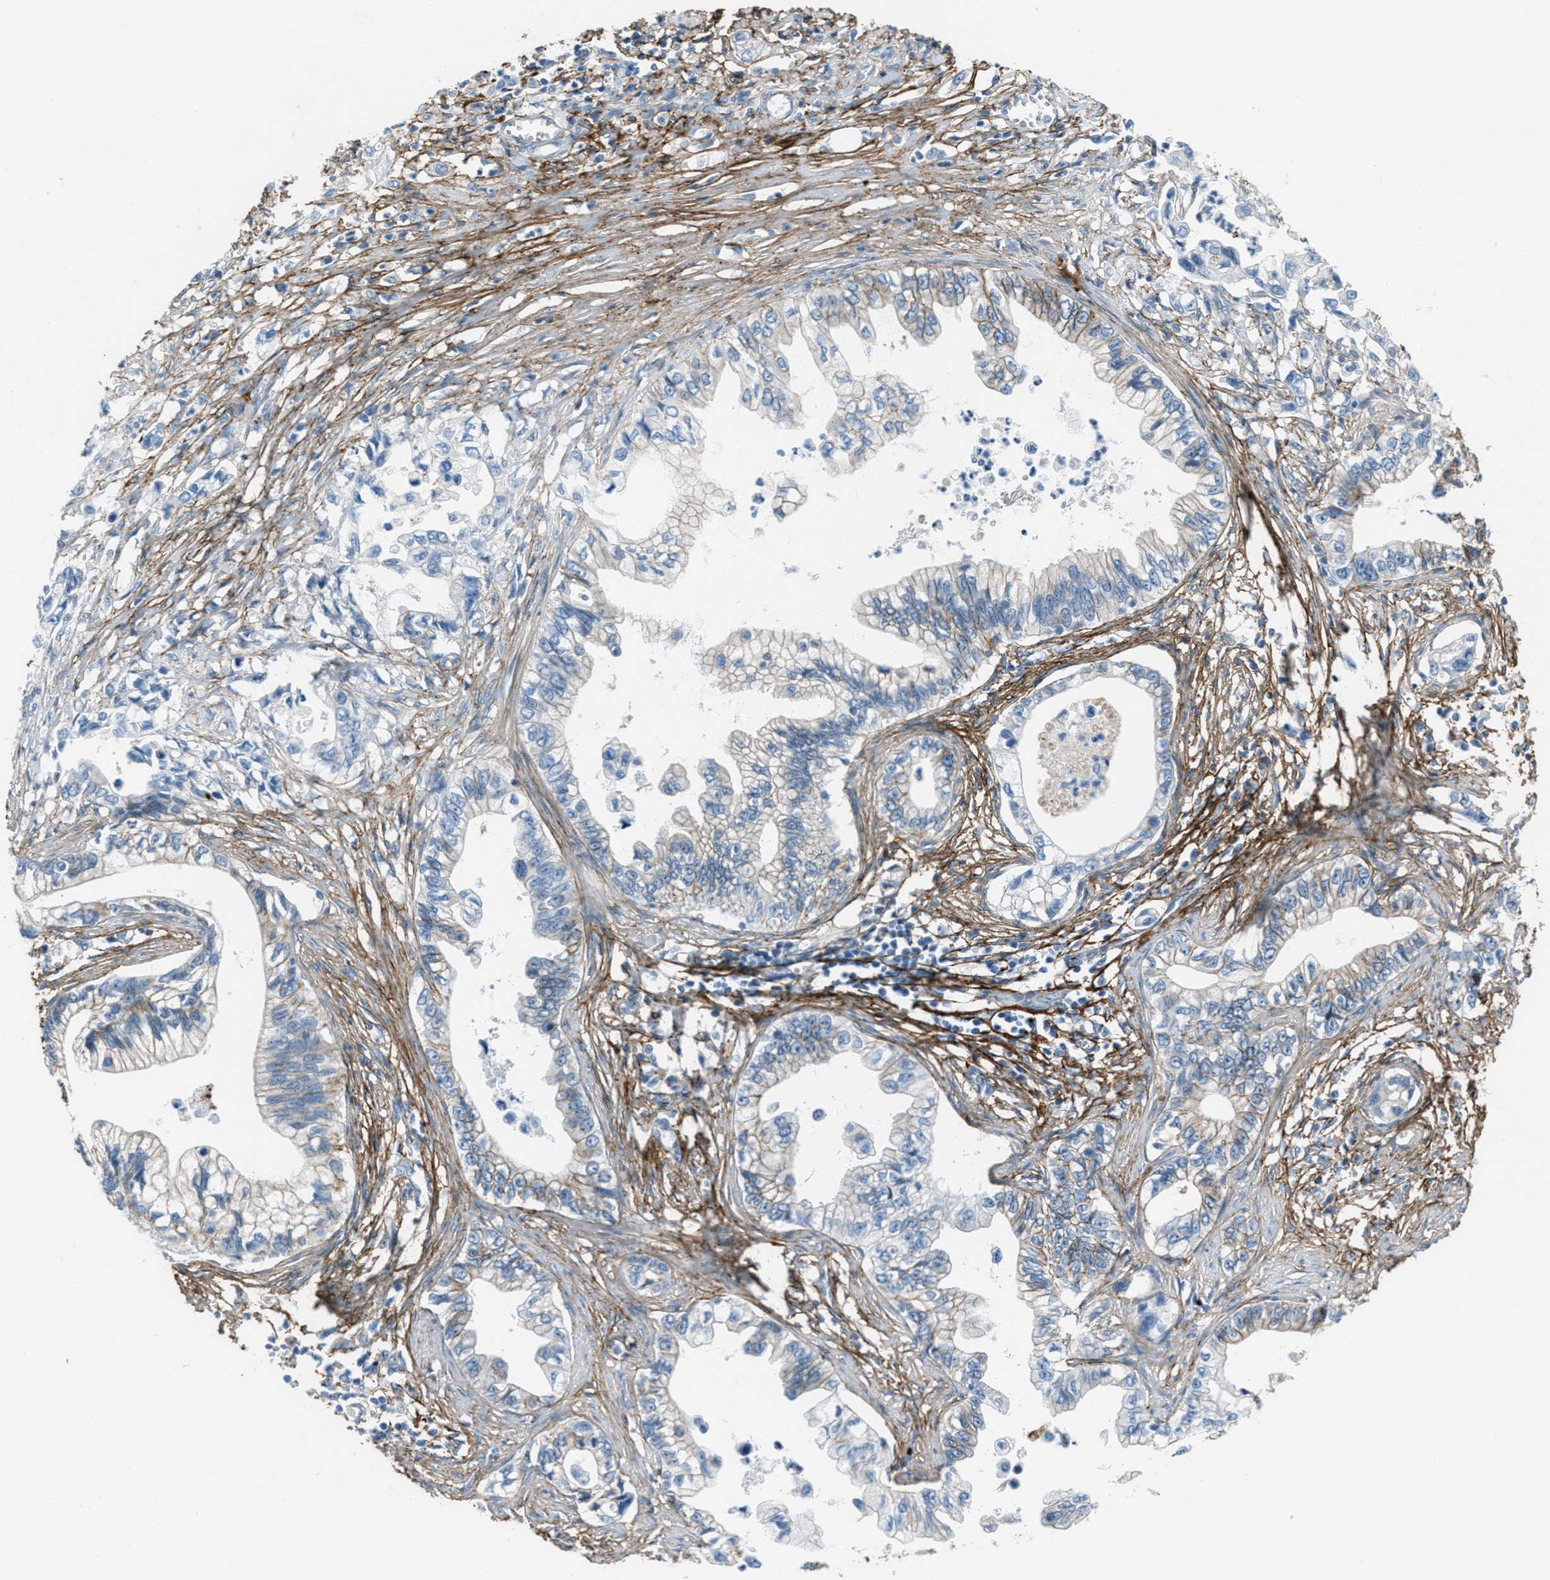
{"staining": {"intensity": "weak", "quantity": "<25%", "location": "cytoplasmic/membranous"}, "tissue": "pancreatic cancer", "cell_type": "Tumor cells", "image_type": "cancer", "snomed": [{"axis": "morphology", "description": "Adenocarcinoma, NOS"}, {"axis": "topography", "description": "Pancreas"}], "caption": "A photomicrograph of human pancreatic cancer (adenocarcinoma) is negative for staining in tumor cells.", "gene": "FBN1", "patient": {"sex": "male", "age": 56}}